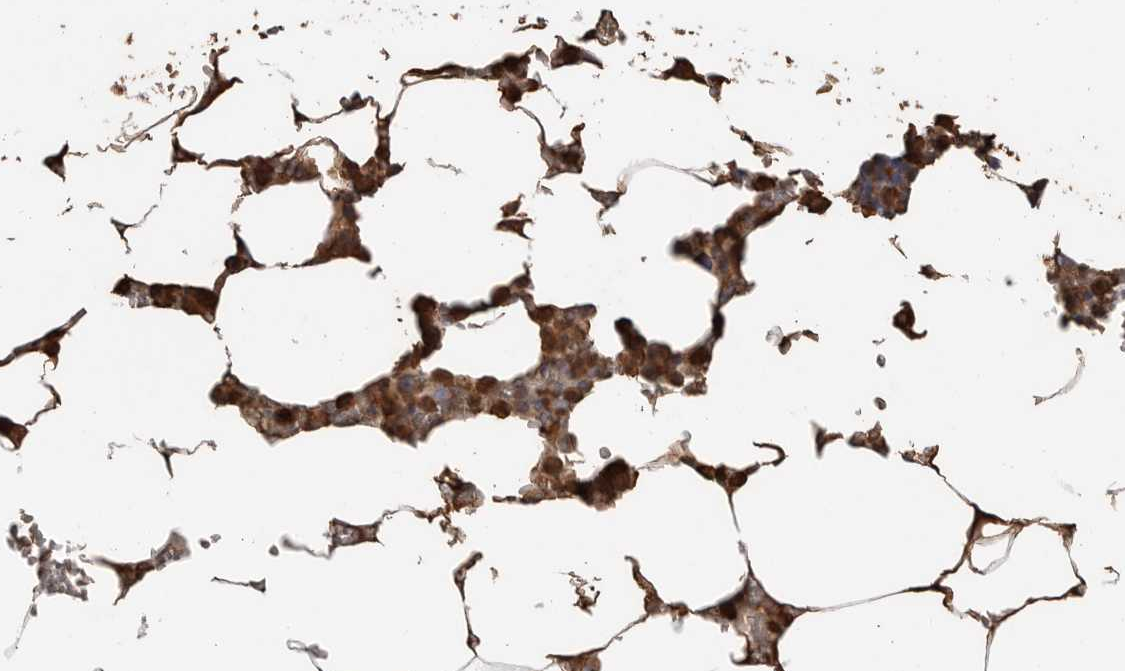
{"staining": {"intensity": "moderate", "quantity": "25%-75%", "location": "cytoplasmic/membranous"}, "tissue": "bone marrow", "cell_type": "Hematopoietic cells", "image_type": "normal", "snomed": [{"axis": "morphology", "description": "Normal tissue, NOS"}, {"axis": "topography", "description": "Bone marrow"}], "caption": "Protein staining of benign bone marrow reveals moderate cytoplasmic/membranous expression in approximately 25%-75% of hematopoietic cells. The staining was performed using DAB (3,3'-diaminobenzidine), with brown indicating positive protein expression. Nuclei are stained blue with hematoxylin.", "gene": "CYB561D1", "patient": {"sex": "male", "age": 70}}